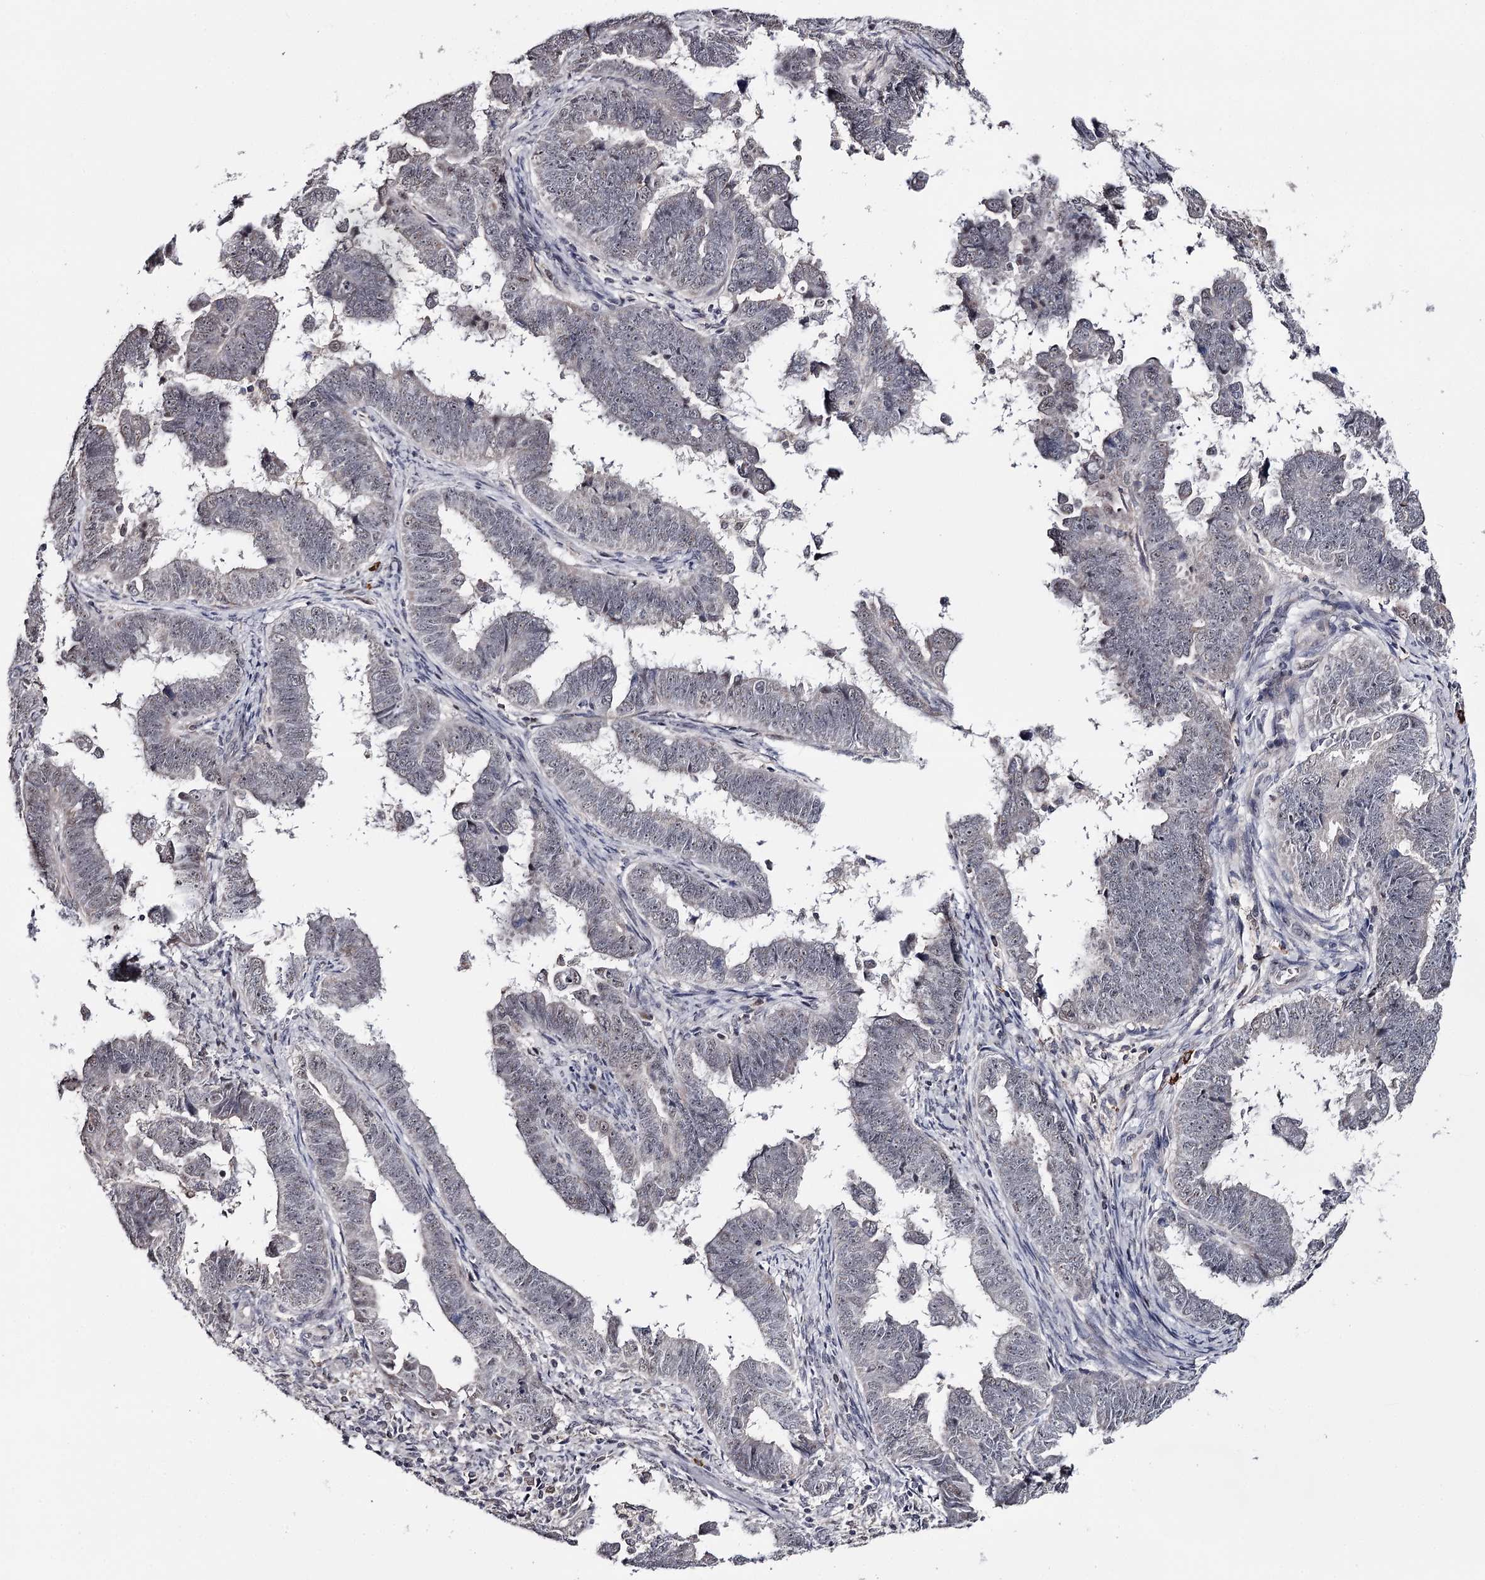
{"staining": {"intensity": "weak", "quantity": "25%-75%", "location": "nuclear"}, "tissue": "endometrial cancer", "cell_type": "Tumor cells", "image_type": "cancer", "snomed": [{"axis": "morphology", "description": "Adenocarcinoma, NOS"}, {"axis": "topography", "description": "Endometrium"}], "caption": "Tumor cells show low levels of weak nuclear expression in approximately 25%-75% of cells in human endometrial adenocarcinoma.", "gene": "GTSF1", "patient": {"sex": "female", "age": 75}}